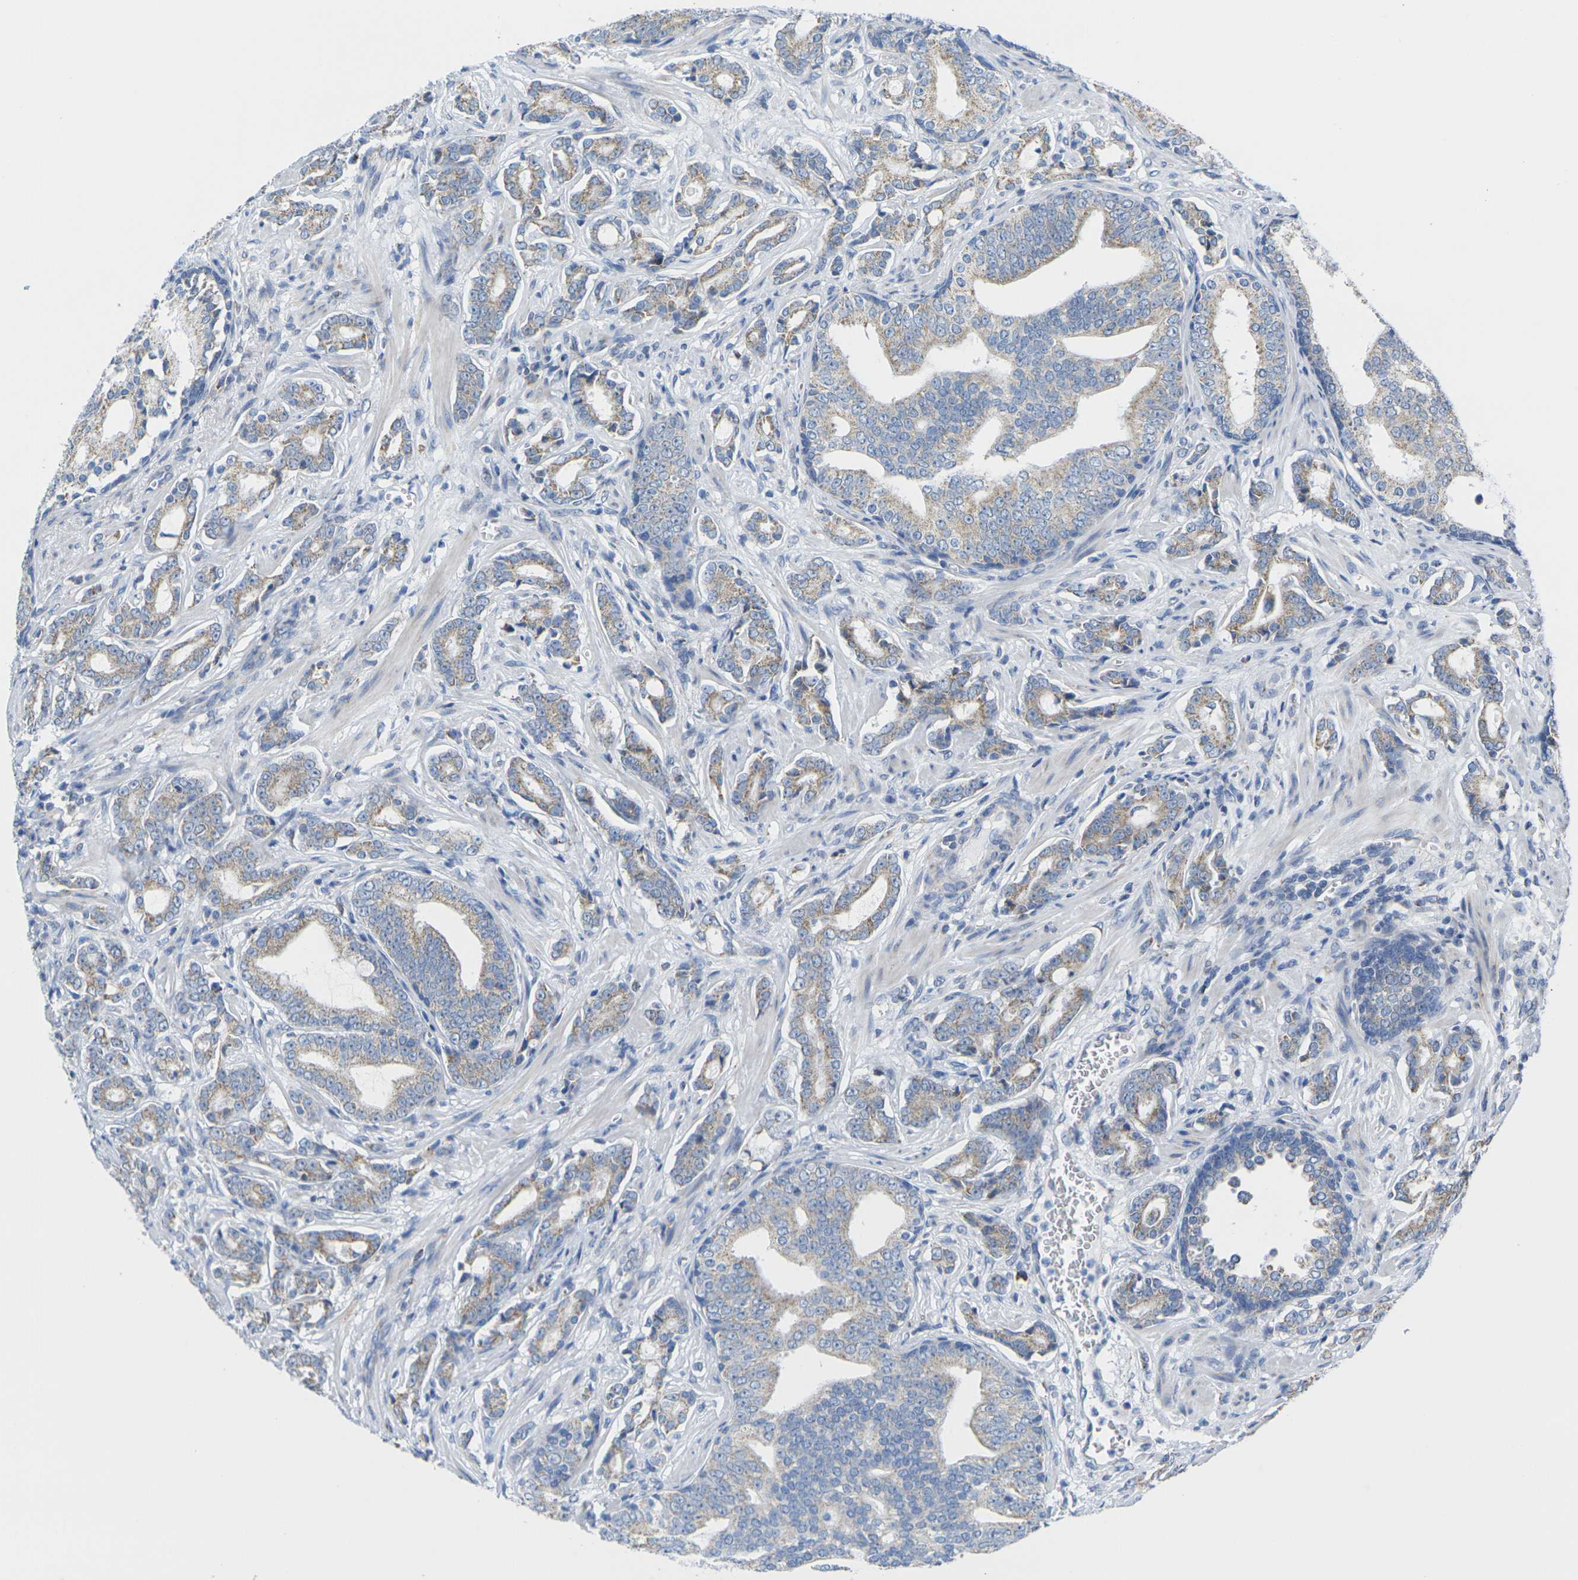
{"staining": {"intensity": "weak", "quantity": ">75%", "location": "cytoplasmic/membranous"}, "tissue": "prostate cancer", "cell_type": "Tumor cells", "image_type": "cancer", "snomed": [{"axis": "morphology", "description": "Adenocarcinoma, Low grade"}, {"axis": "topography", "description": "Prostate"}], "caption": "An image showing weak cytoplasmic/membranous positivity in approximately >75% of tumor cells in low-grade adenocarcinoma (prostate), as visualized by brown immunohistochemical staining.", "gene": "TMEM204", "patient": {"sex": "male", "age": 58}}